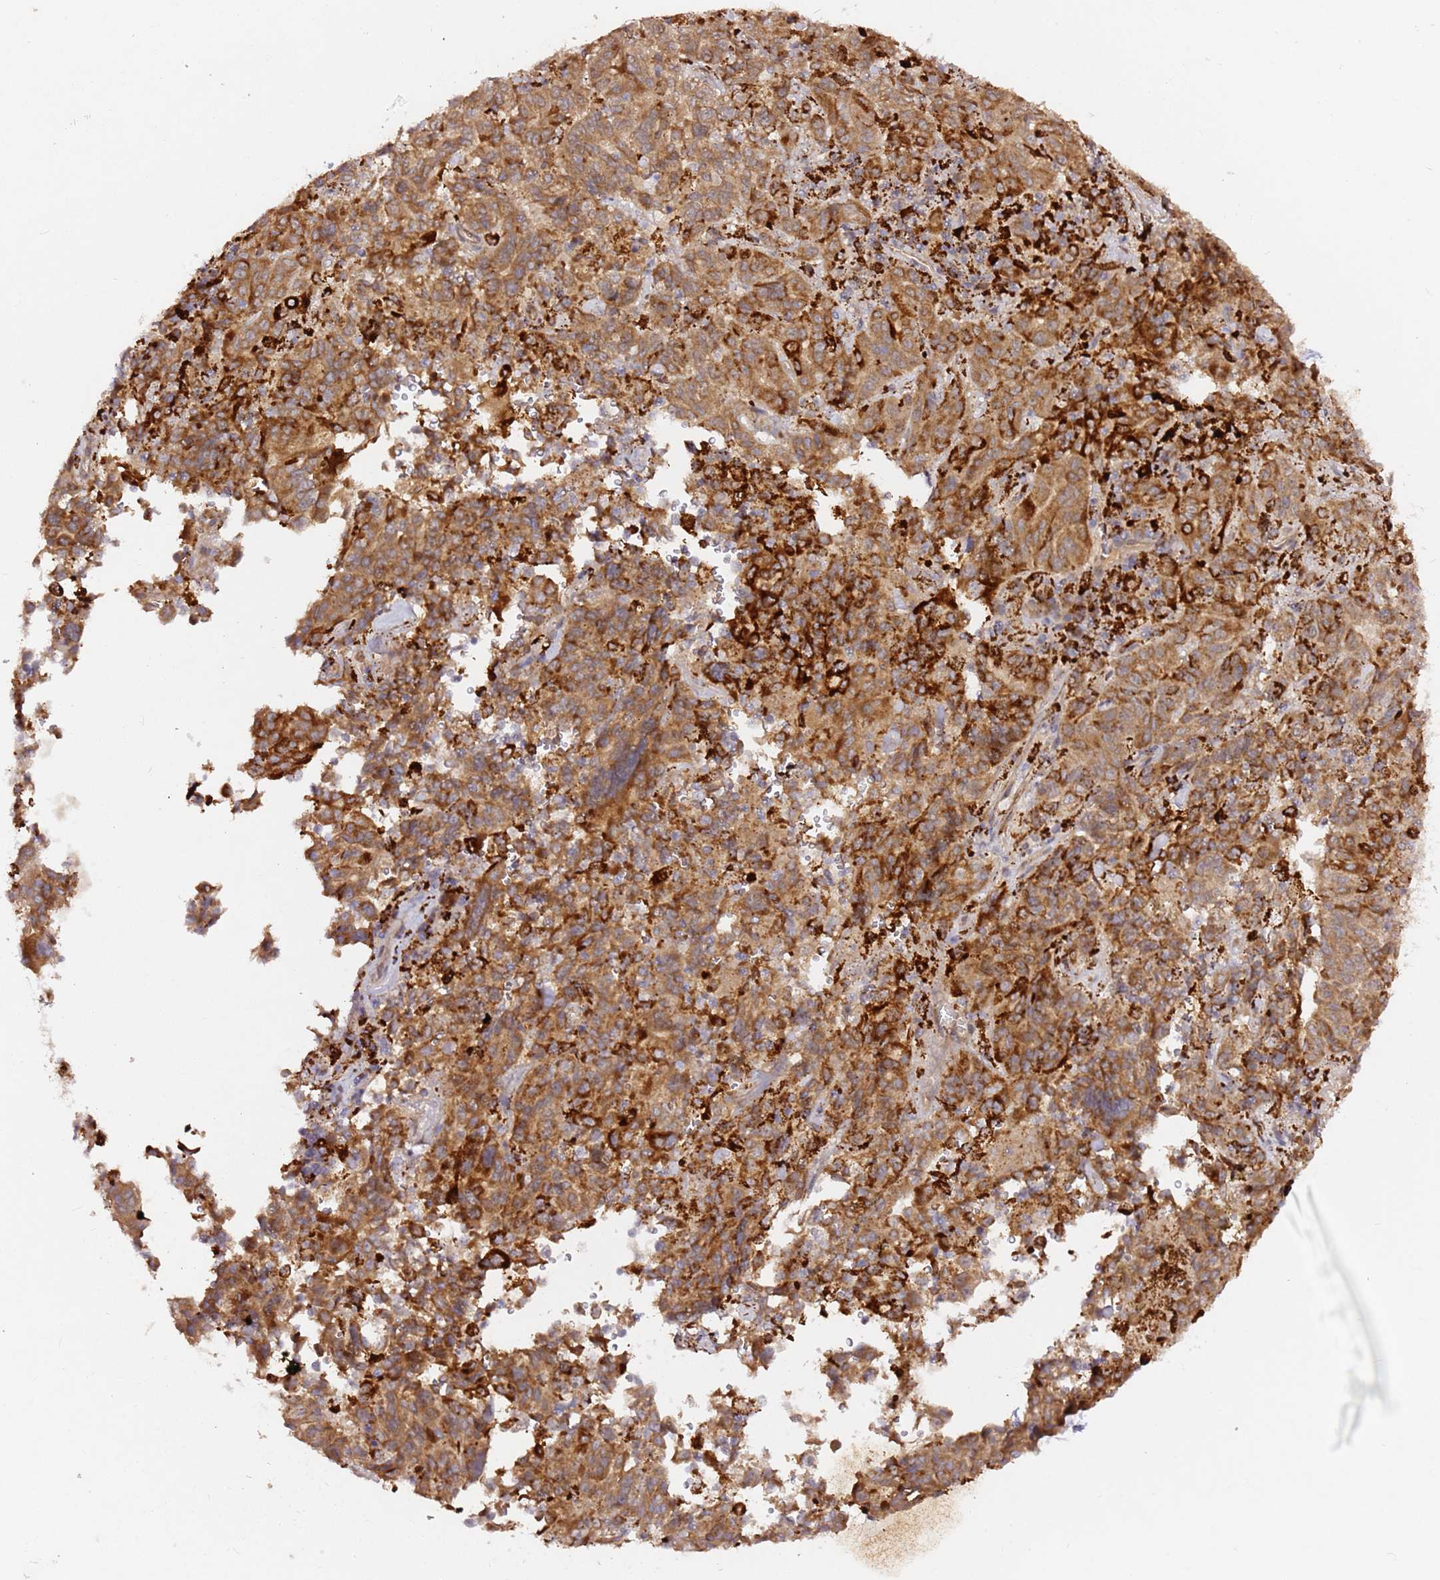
{"staining": {"intensity": "moderate", "quantity": ">75%", "location": "cytoplasmic/membranous"}, "tissue": "pancreatic cancer", "cell_type": "Tumor cells", "image_type": "cancer", "snomed": [{"axis": "morphology", "description": "Adenocarcinoma, NOS"}, {"axis": "topography", "description": "Pancreas"}], "caption": "A medium amount of moderate cytoplasmic/membranous positivity is seen in approximately >75% of tumor cells in adenocarcinoma (pancreatic) tissue.", "gene": "ALG11", "patient": {"sex": "male", "age": 63}}